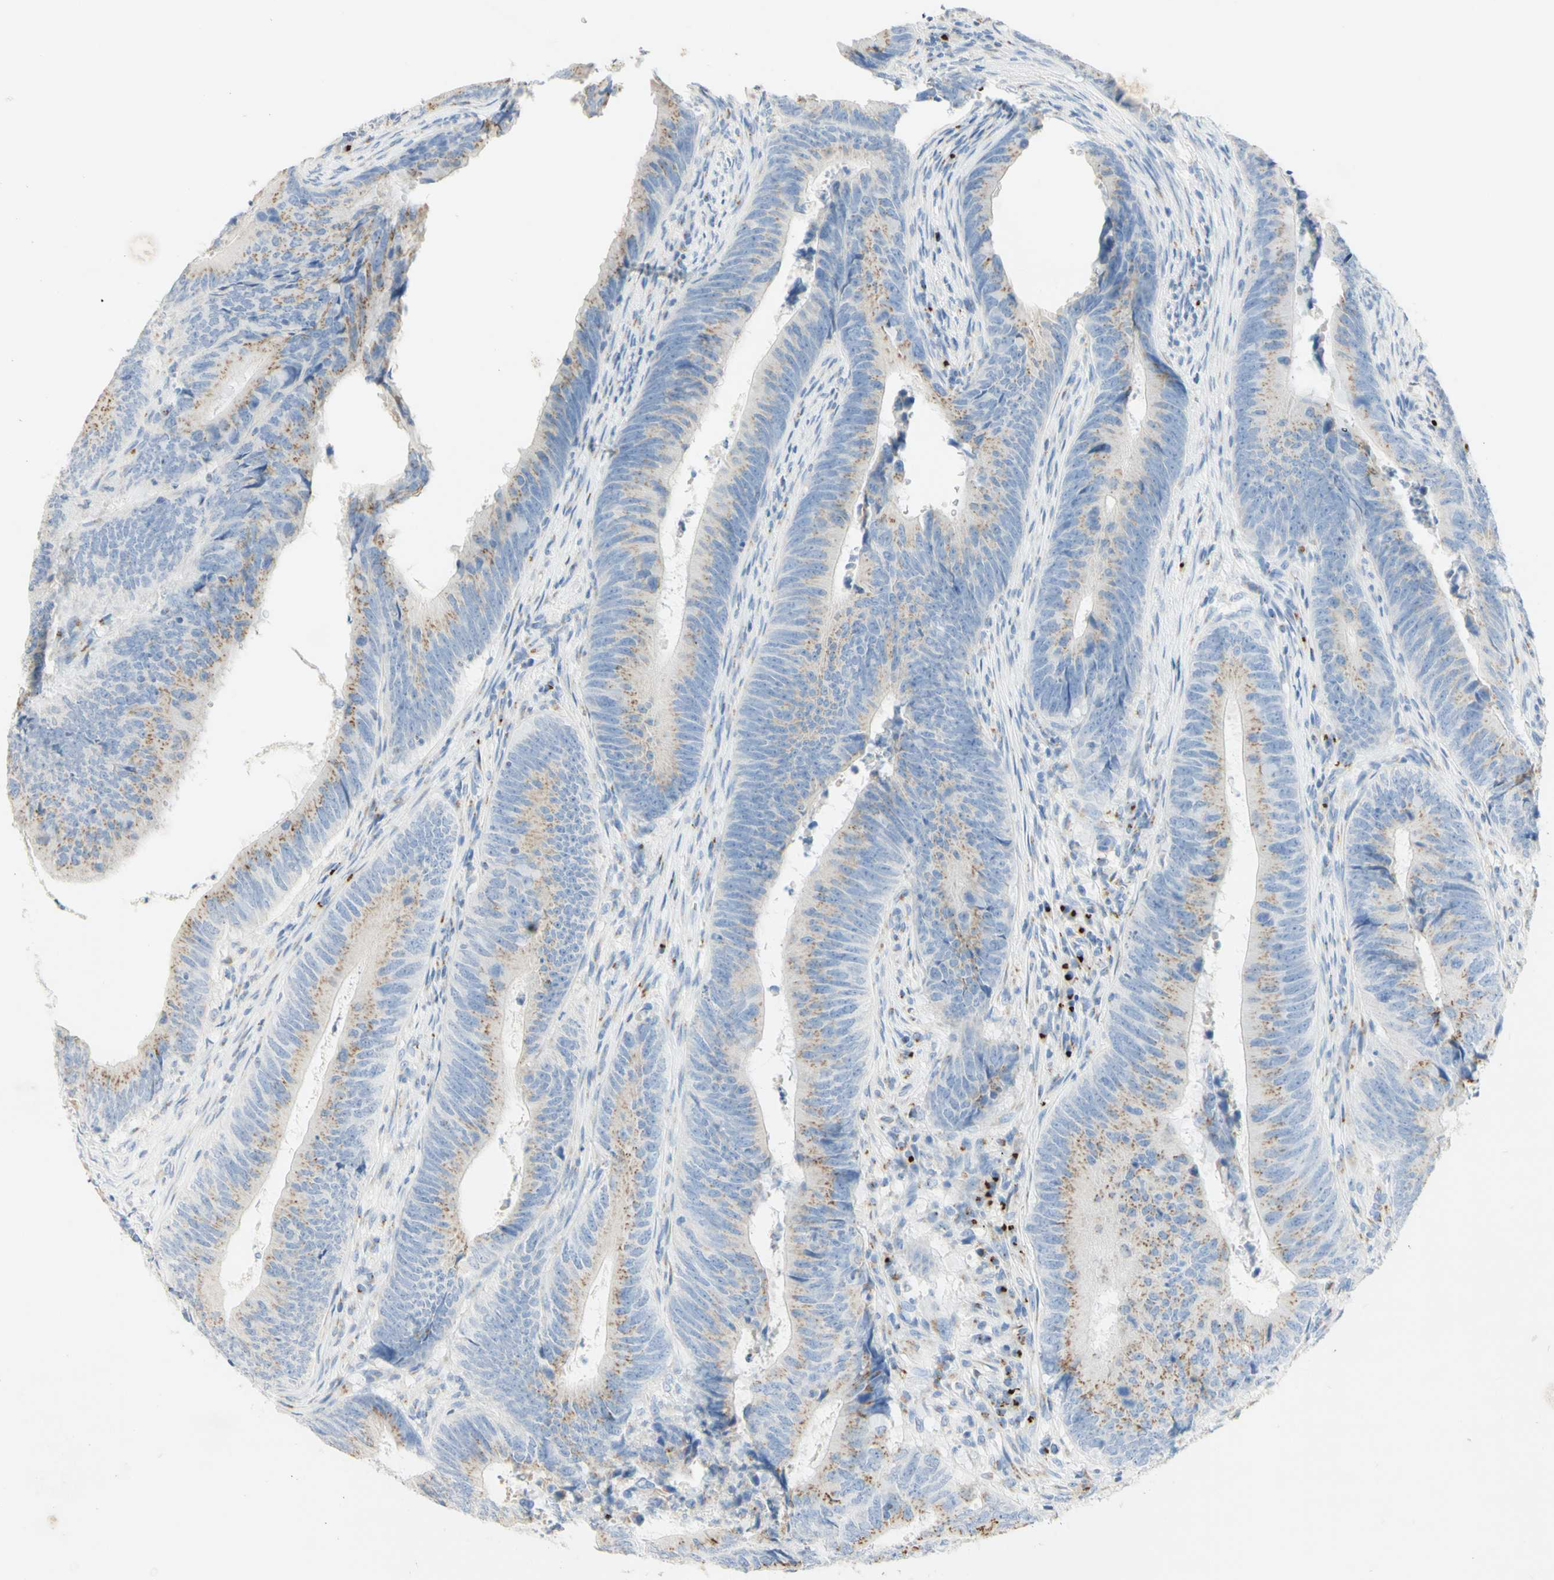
{"staining": {"intensity": "weak", "quantity": ">75%", "location": "cytoplasmic/membranous"}, "tissue": "colorectal cancer", "cell_type": "Tumor cells", "image_type": "cancer", "snomed": [{"axis": "morphology", "description": "Normal tissue, NOS"}, {"axis": "morphology", "description": "Adenocarcinoma, NOS"}, {"axis": "topography", "description": "Colon"}], "caption": "IHC (DAB (3,3'-diaminobenzidine)) staining of human colorectal cancer displays weak cytoplasmic/membranous protein staining in about >75% of tumor cells.", "gene": "MANEA", "patient": {"sex": "male", "age": 56}}